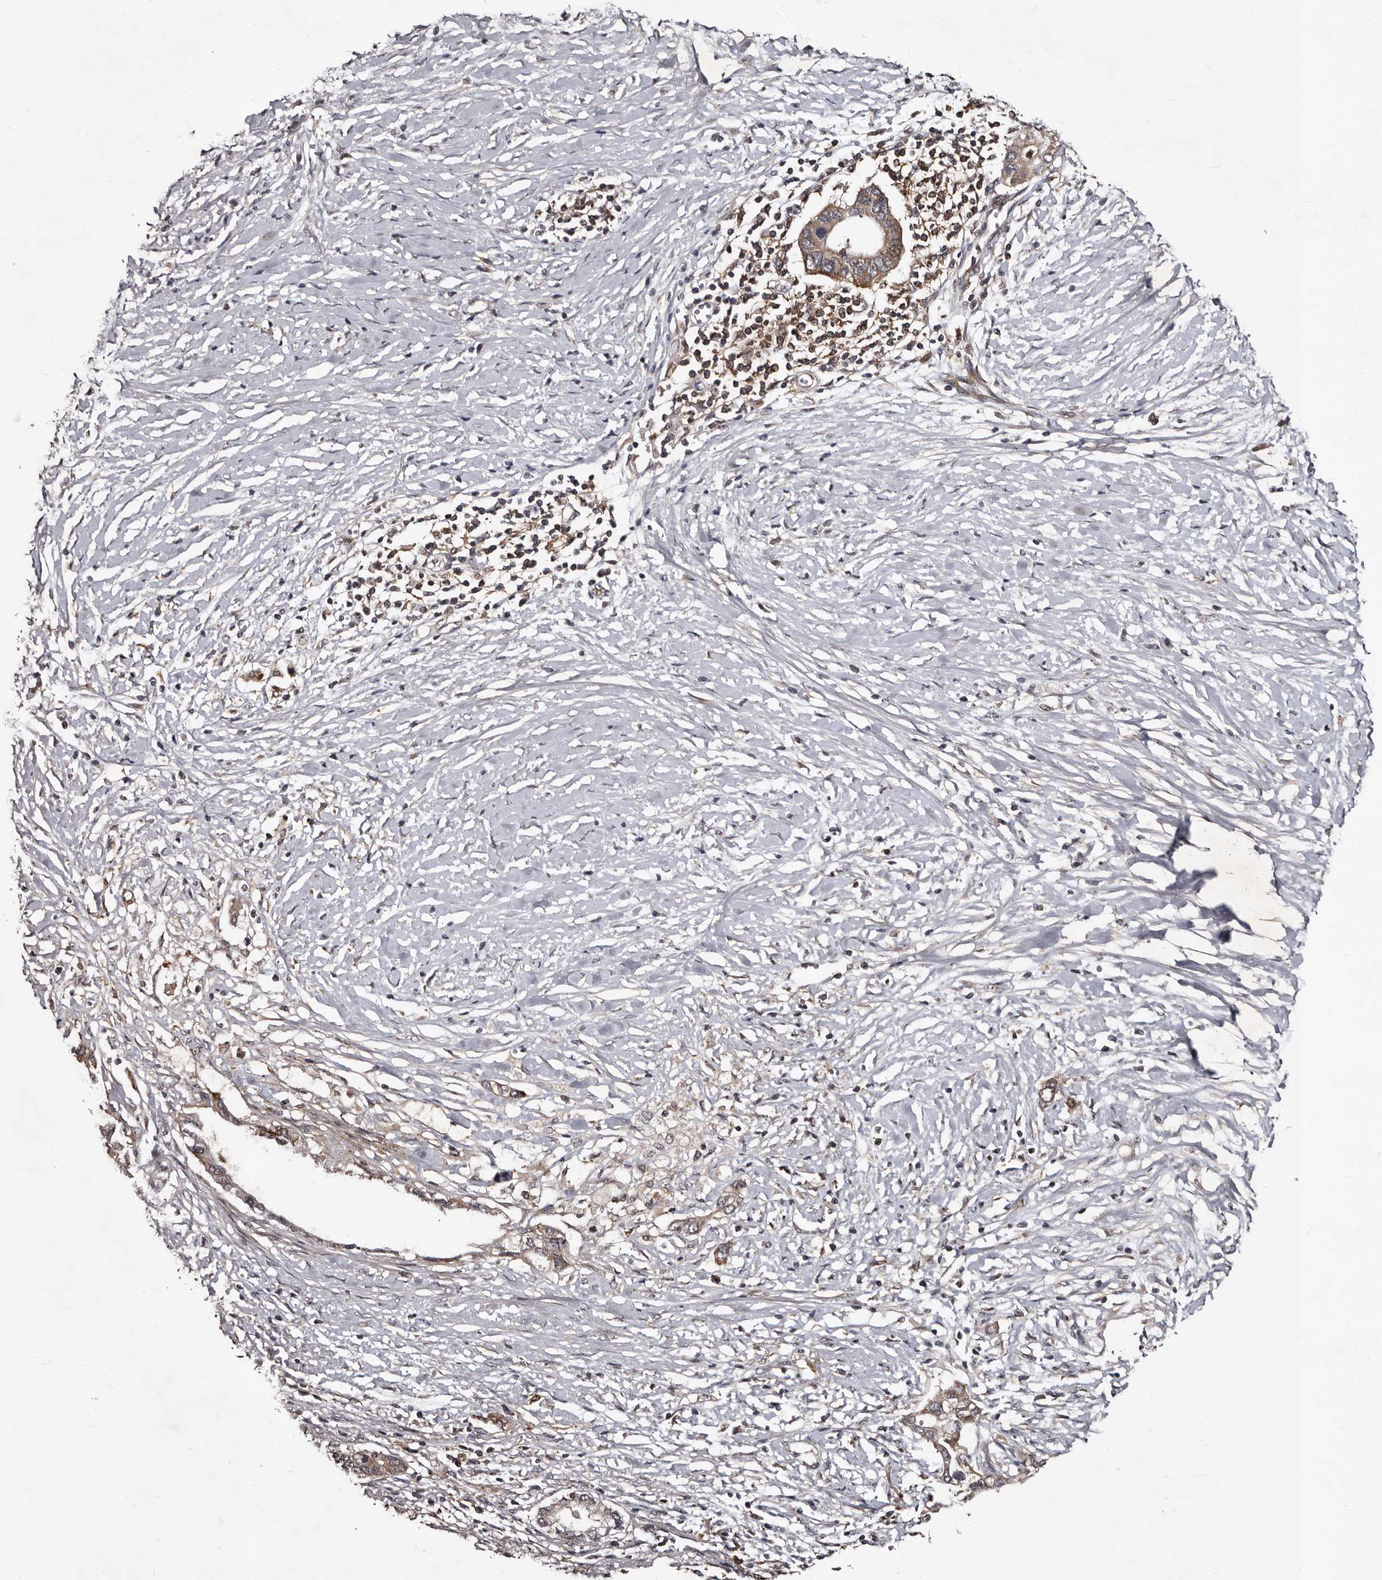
{"staining": {"intensity": "weak", "quantity": ">75%", "location": "cytoplasmic/membranous"}, "tissue": "pancreatic cancer", "cell_type": "Tumor cells", "image_type": "cancer", "snomed": [{"axis": "morphology", "description": "Normal tissue, NOS"}, {"axis": "morphology", "description": "Adenocarcinoma, NOS"}, {"axis": "topography", "description": "Pancreas"}, {"axis": "topography", "description": "Peripheral nerve tissue"}], "caption": "Protein expression by immunohistochemistry (IHC) reveals weak cytoplasmic/membranous expression in approximately >75% of tumor cells in adenocarcinoma (pancreatic). Ihc stains the protein in brown and the nuclei are stained blue.", "gene": "MKRN3", "patient": {"sex": "male", "age": 59}}